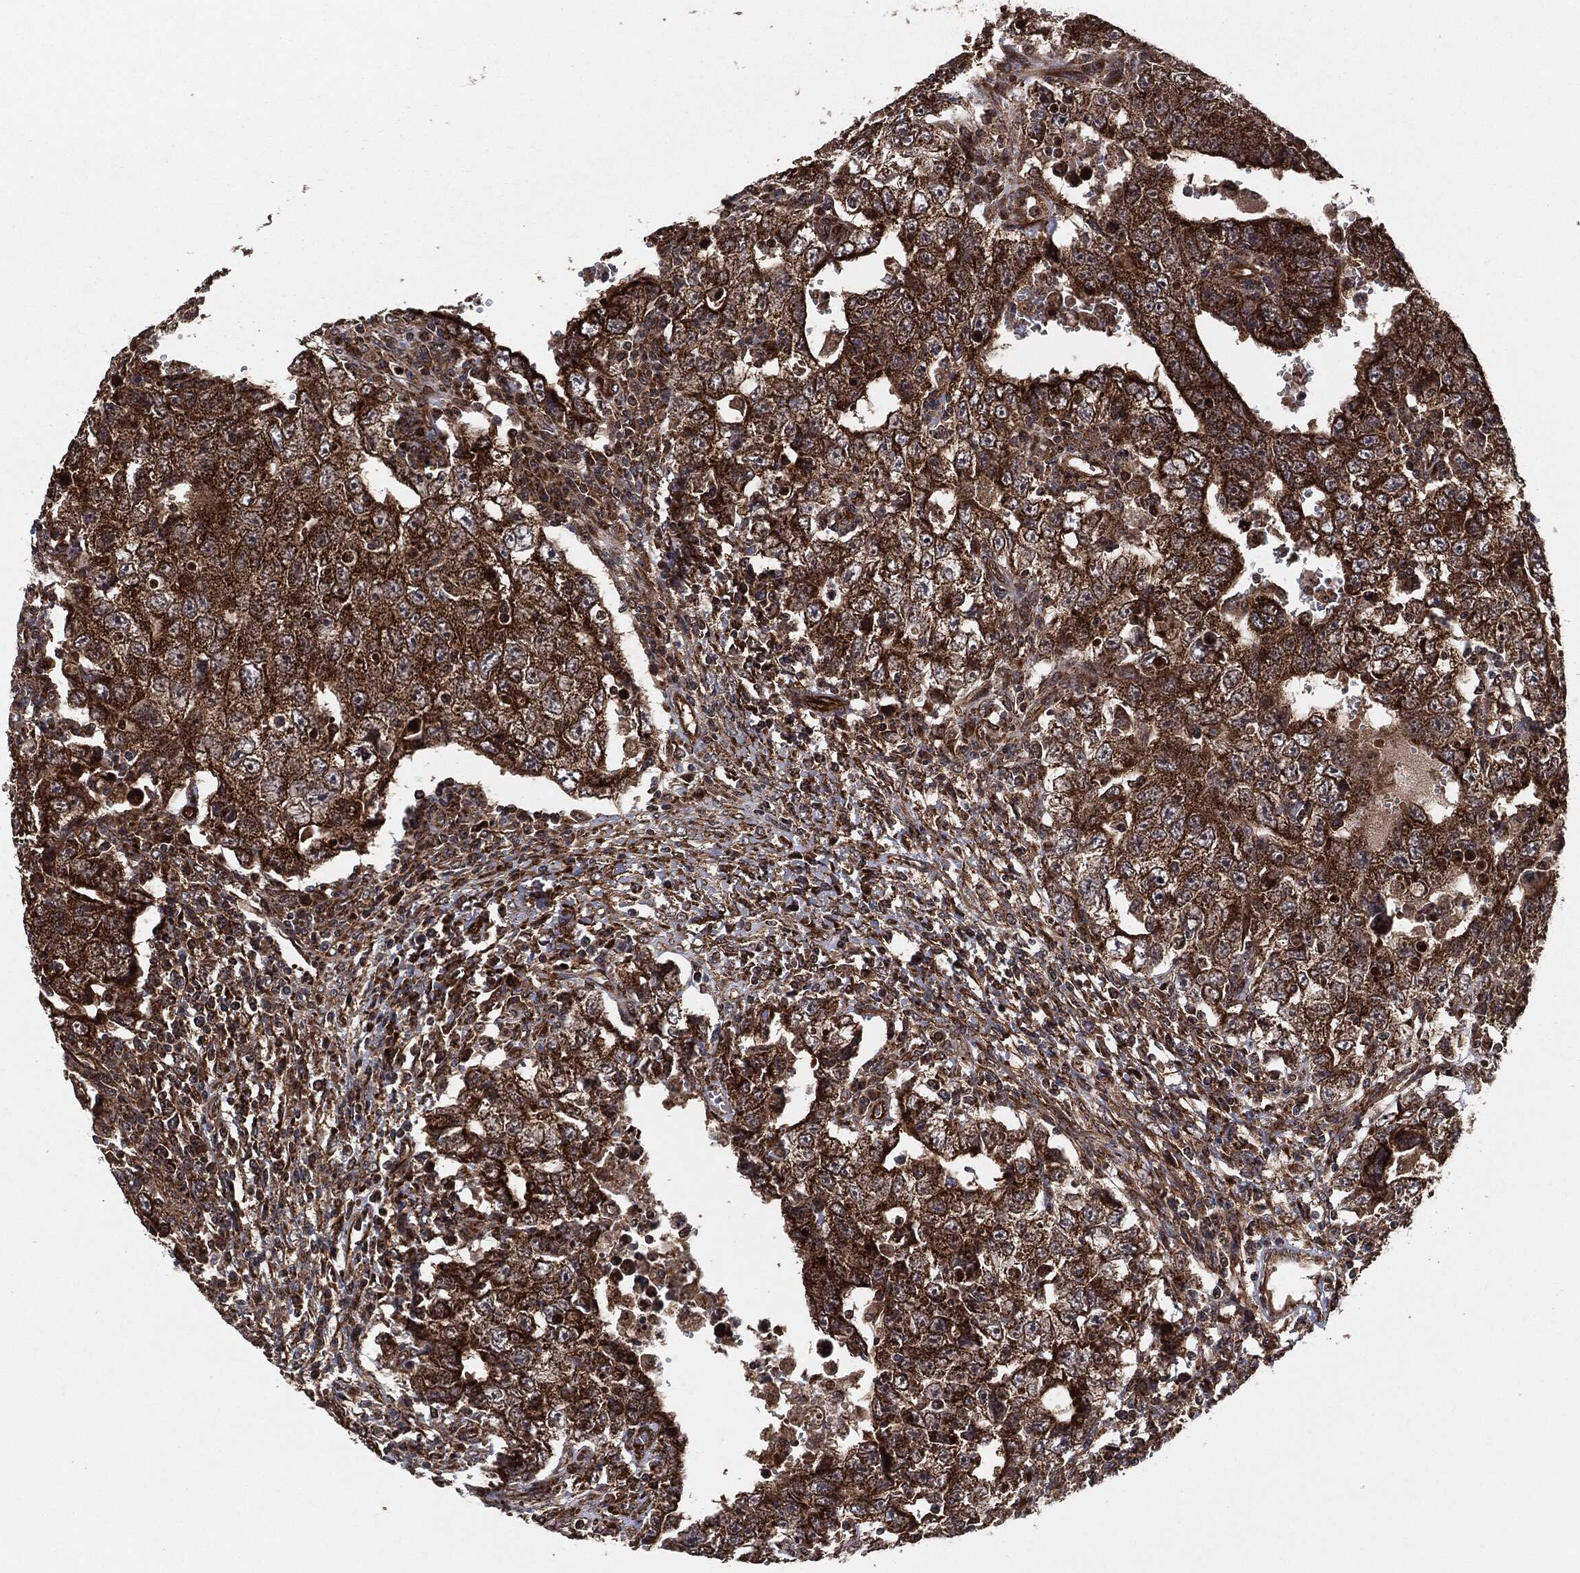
{"staining": {"intensity": "strong", "quantity": ">75%", "location": "cytoplasmic/membranous"}, "tissue": "testis cancer", "cell_type": "Tumor cells", "image_type": "cancer", "snomed": [{"axis": "morphology", "description": "Carcinoma, Embryonal, NOS"}, {"axis": "topography", "description": "Testis"}], "caption": "About >75% of tumor cells in testis embryonal carcinoma exhibit strong cytoplasmic/membranous protein expression as visualized by brown immunohistochemical staining.", "gene": "BCAR1", "patient": {"sex": "male", "age": 26}}